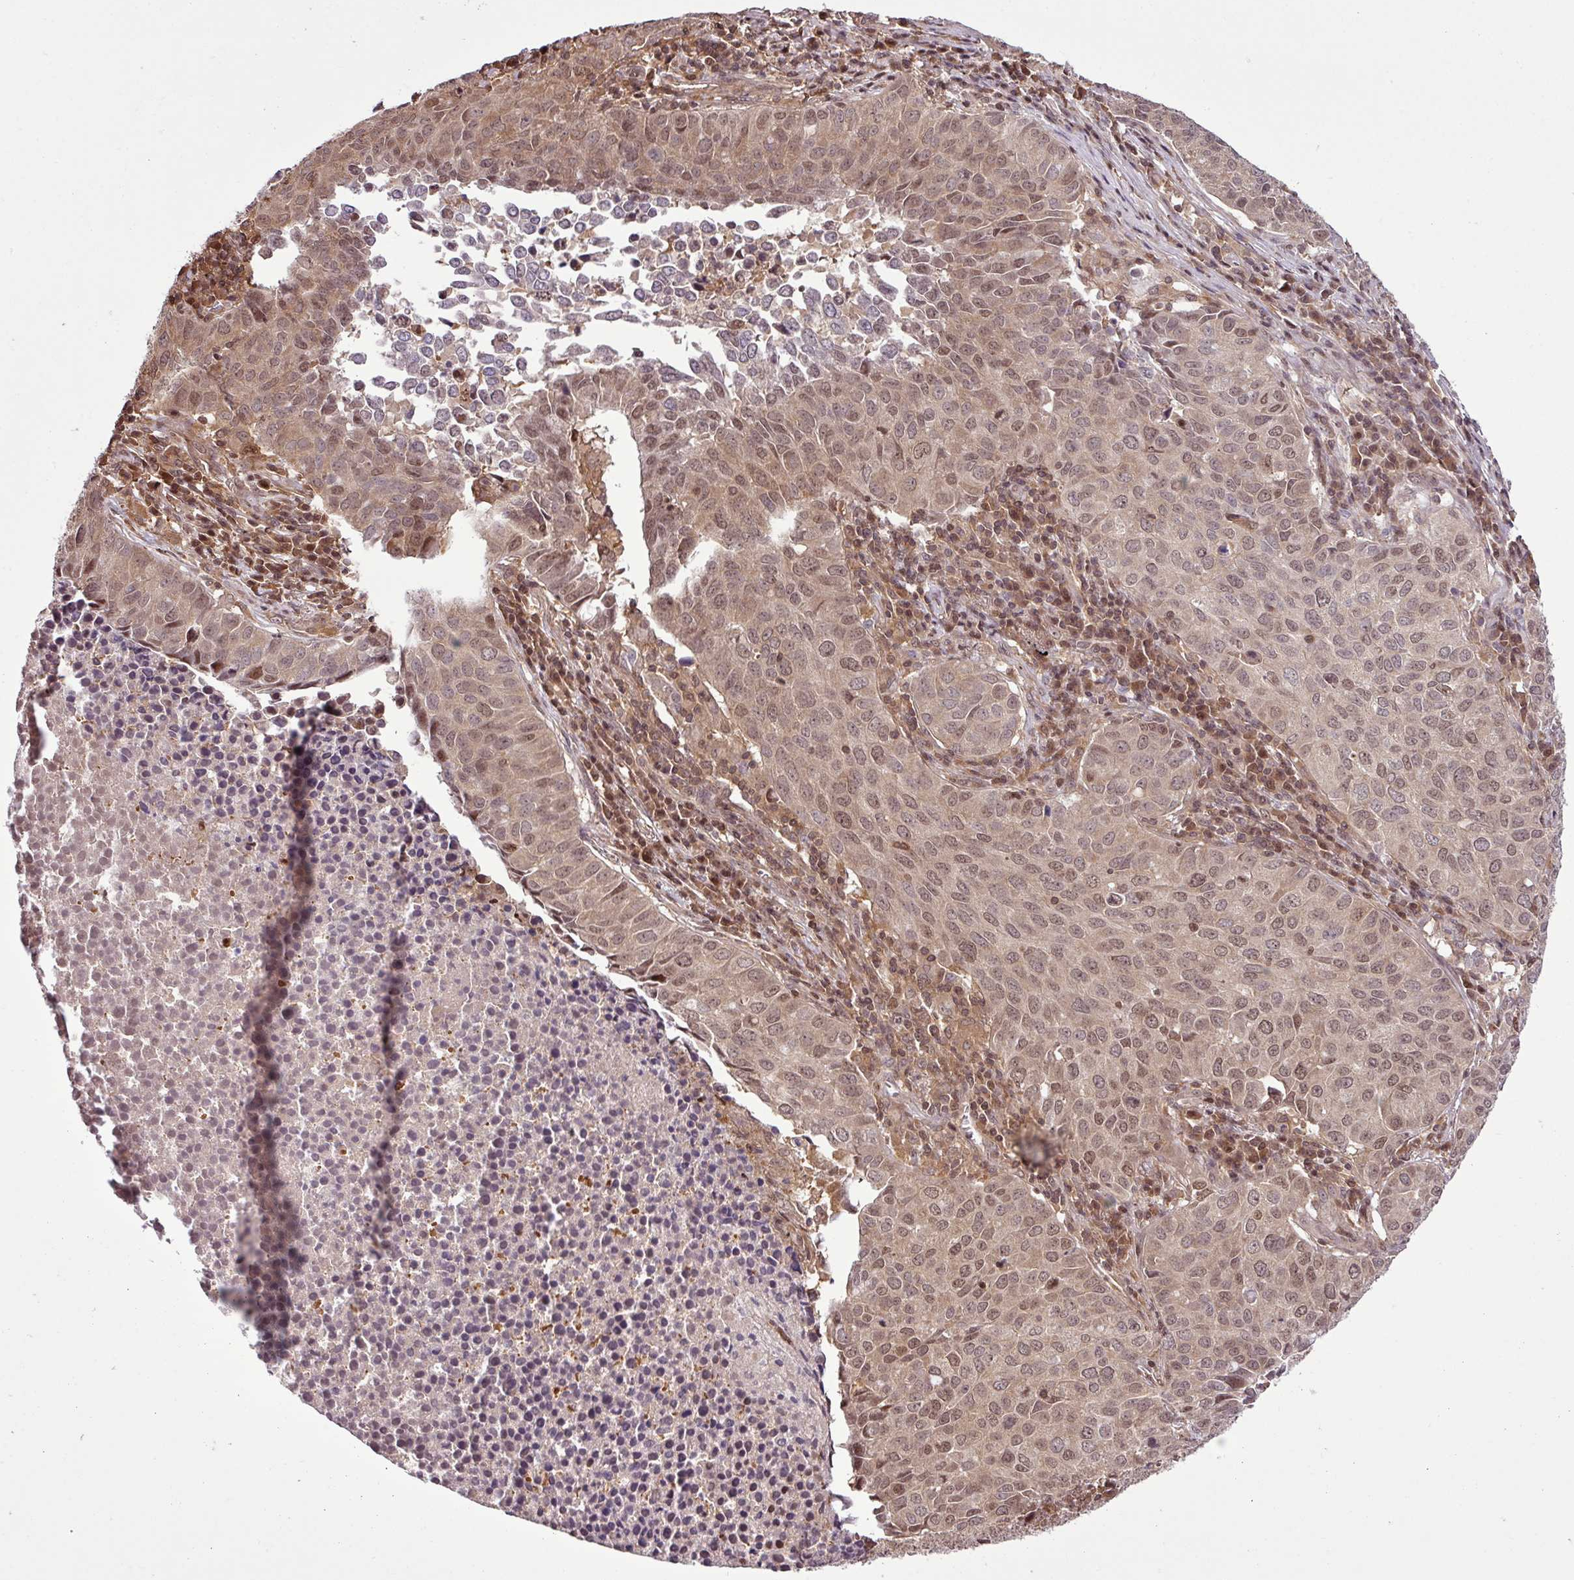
{"staining": {"intensity": "moderate", "quantity": ">75%", "location": "nuclear"}, "tissue": "lung cancer", "cell_type": "Tumor cells", "image_type": "cancer", "snomed": [{"axis": "morphology", "description": "Adenocarcinoma, NOS"}, {"axis": "topography", "description": "Lung"}], "caption": "DAB (3,3'-diaminobenzidine) immunohistochemical staining of lung cancer (adenocarcinoma) demonstrates moderate nuclear protein expression in approximately >75% of tumor cells.", "gene": "ITPKC", "patient": {"sex": "female", "age": 50}}